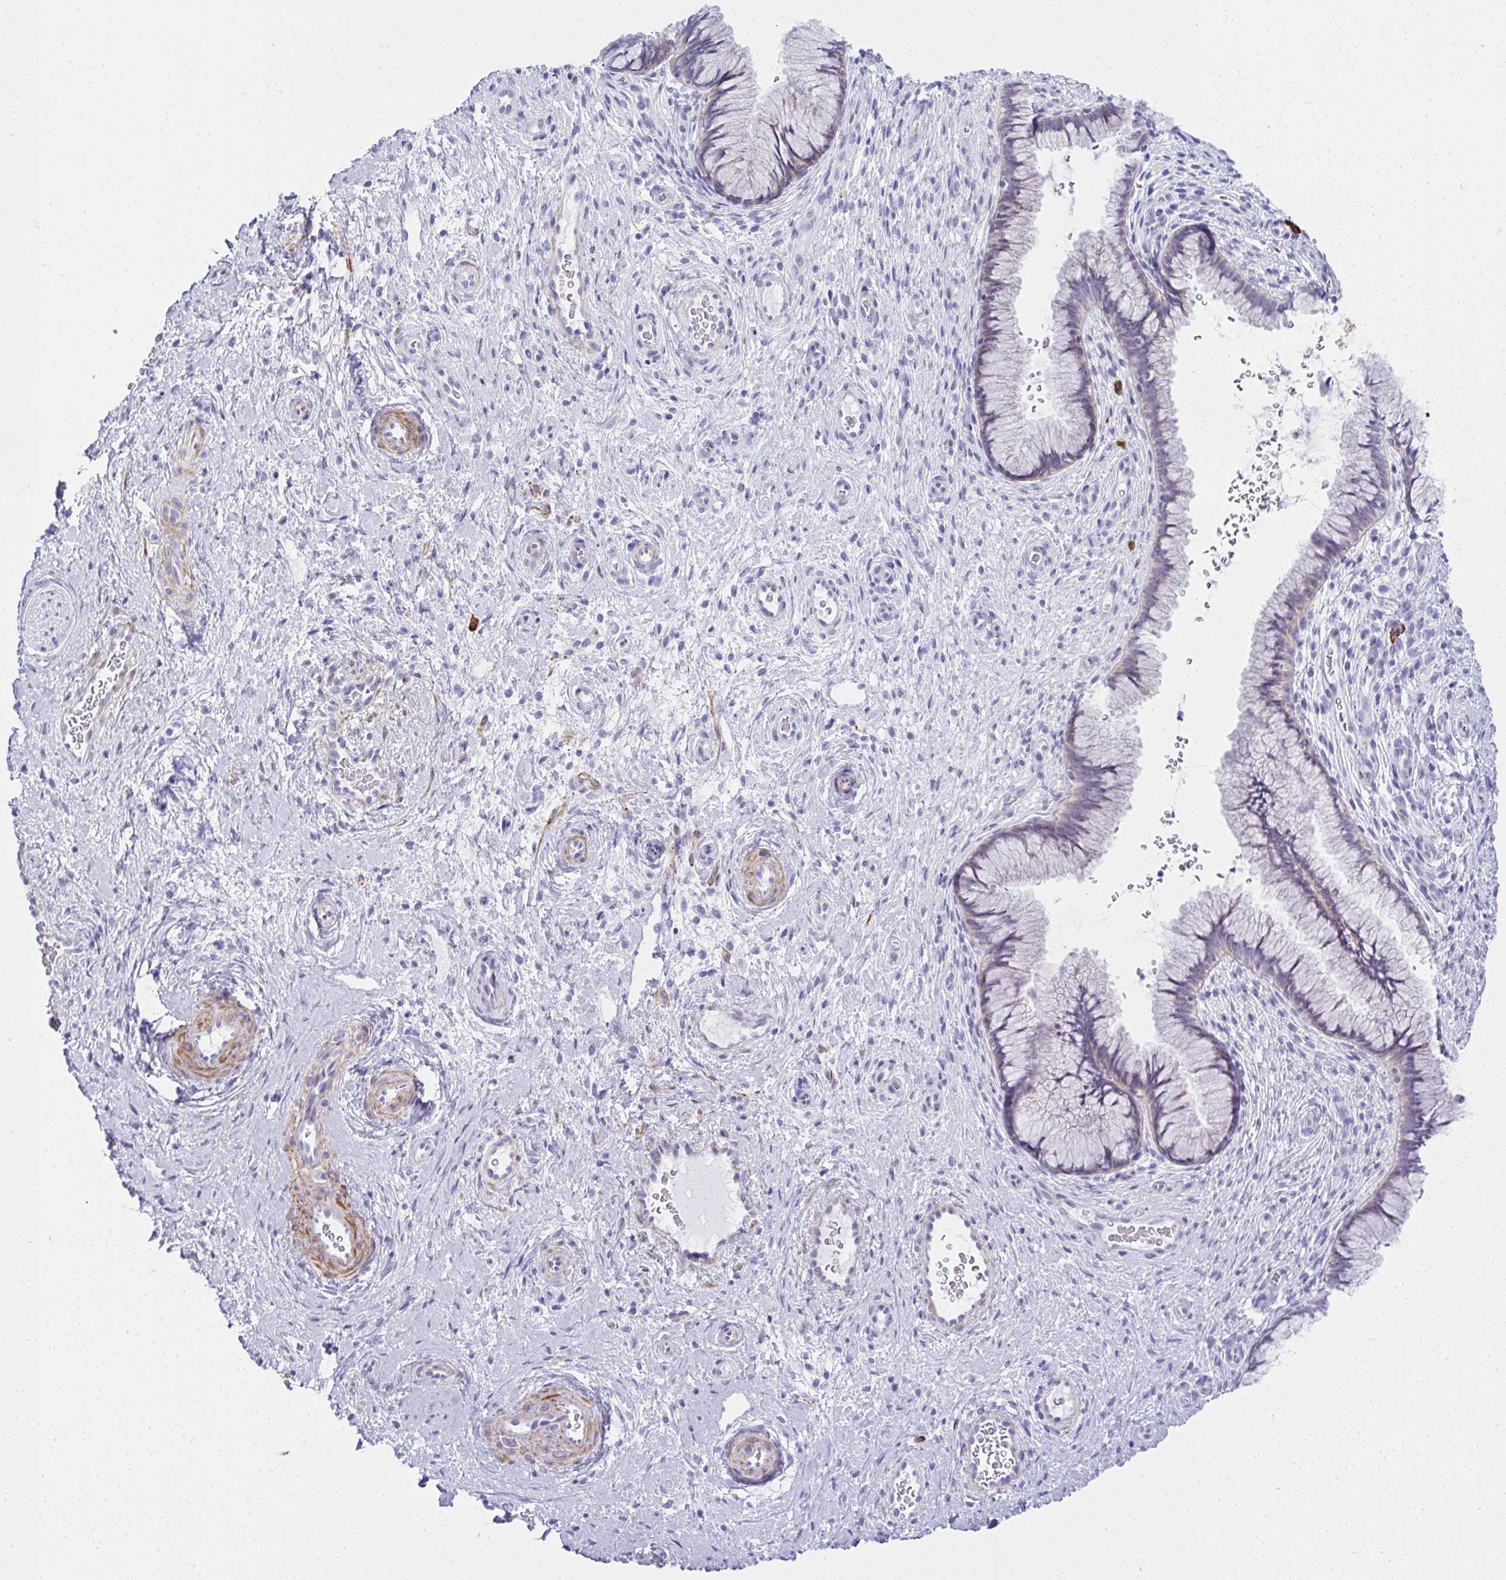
{"staining": {"intensity": "negative", "quantity": "none", "location": "none"}, "tissue": "cervix", "cell_type": "Glandular cells", "image_type": "normal", "snomed": [{"axis": "morphology", "description": "Normal tissue, NOS"}, {"axis": "topography", "description": "Cervix"}], "caption": "A high-resolution micrograph shows immunohistochemistry staining of benign cervix, which reveals no significant positivity in glandular cells.", "gene": "PUS7L", "patient": {"sex": "female", "age": 34}}